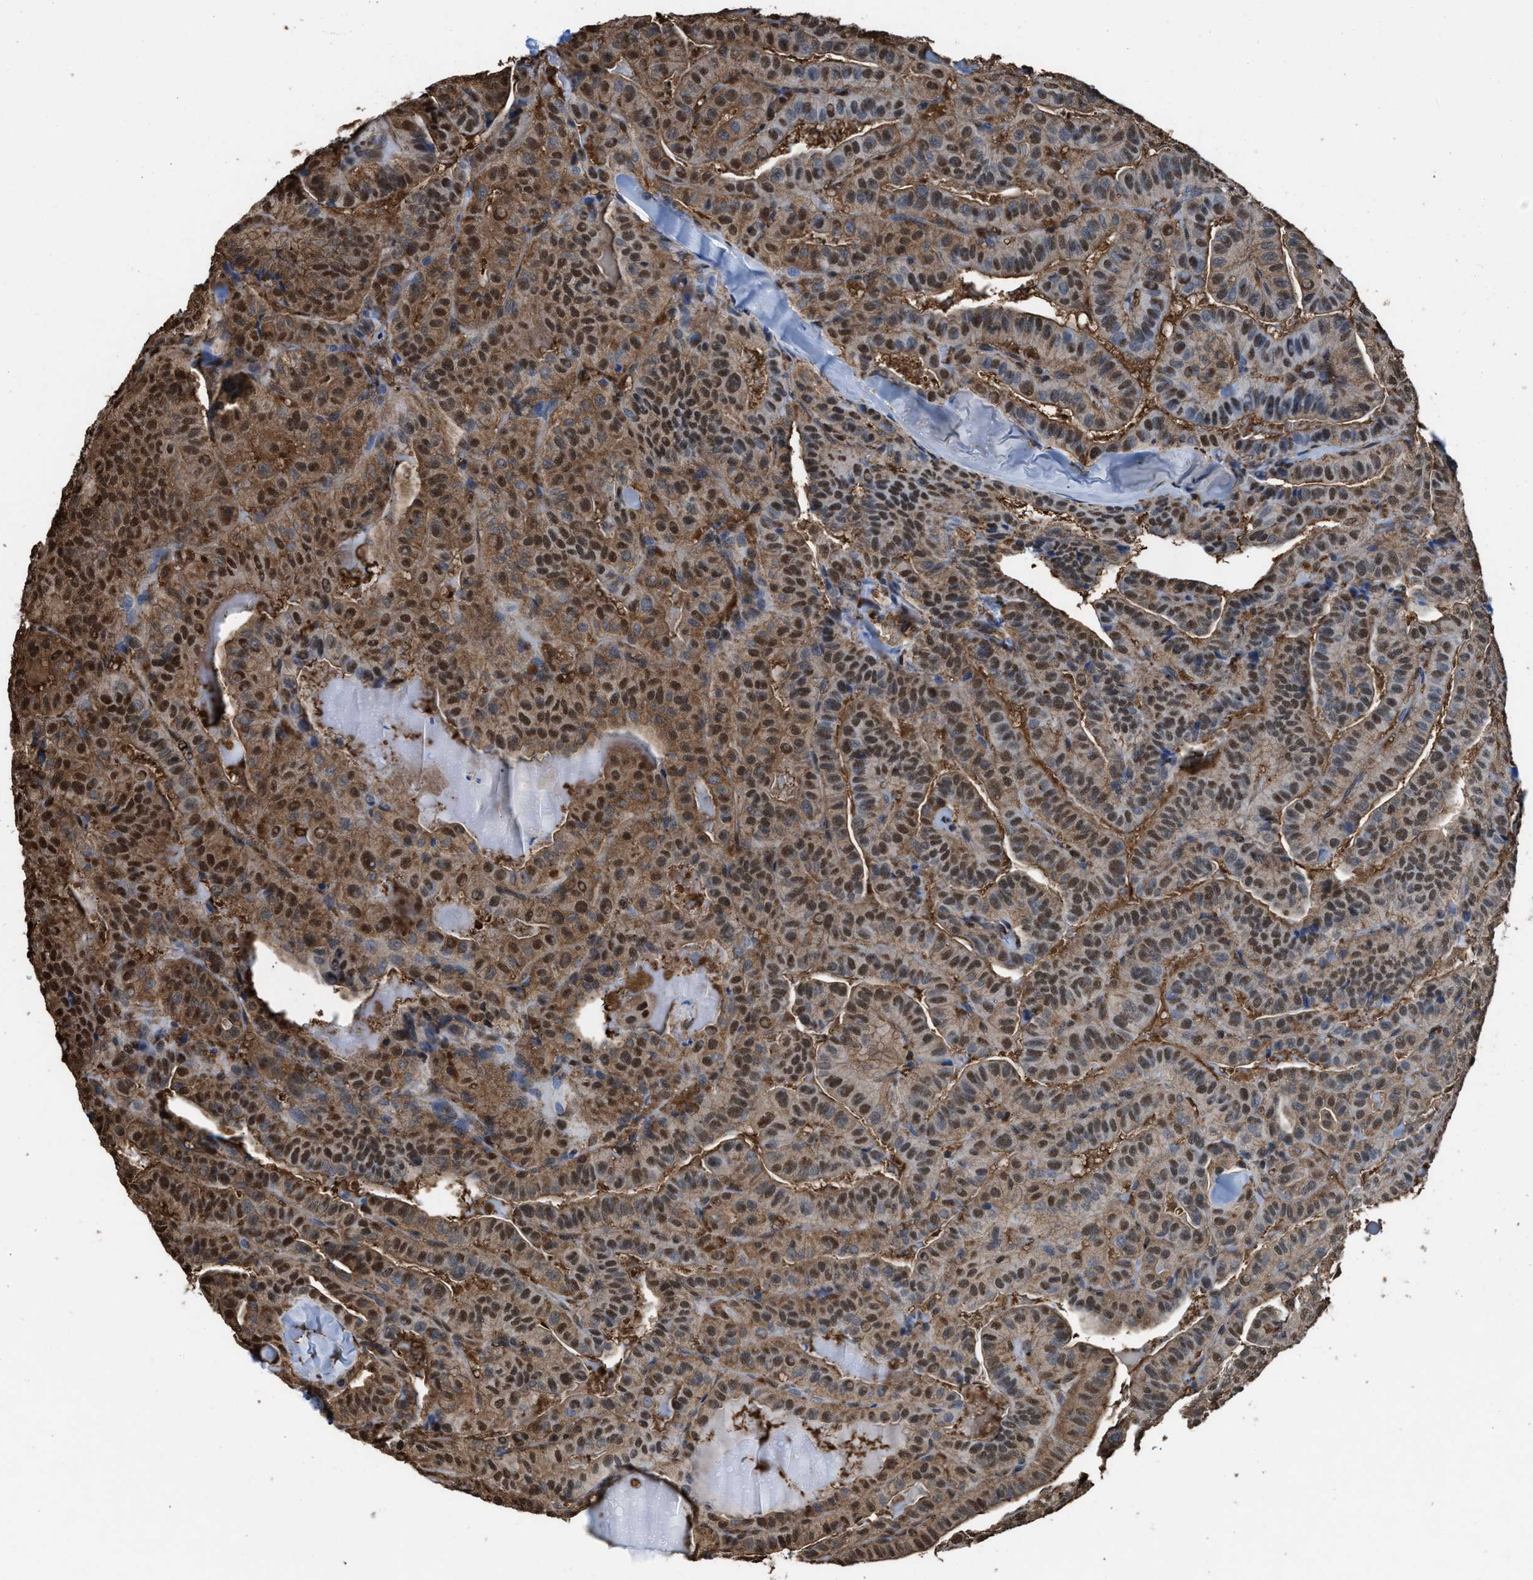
{"staining": {"intensity": "moderate", "quantity": ">75%", "location": "cytoplasmic/membranous,nuclear"}, "tissue": "thyroid cancer", "cell_type": "Tumor cells", "image_type": "cancer", "snomed": [{"axis": "morphology", "description": "Papillary adenocarcinoma, NOS"}, {"axis": "topography", "description": "Thyroid gland"}], "caption": "Immunohistochemical staining of human thyroid cancer exhibits medium levels of moderate cytoplasmic/membranous and nuclear expression in about >75% of tumor cells. Nuclei are stained in blue.", "gene": "FNTA", "patient": {"sex": "male", "age": 77}}